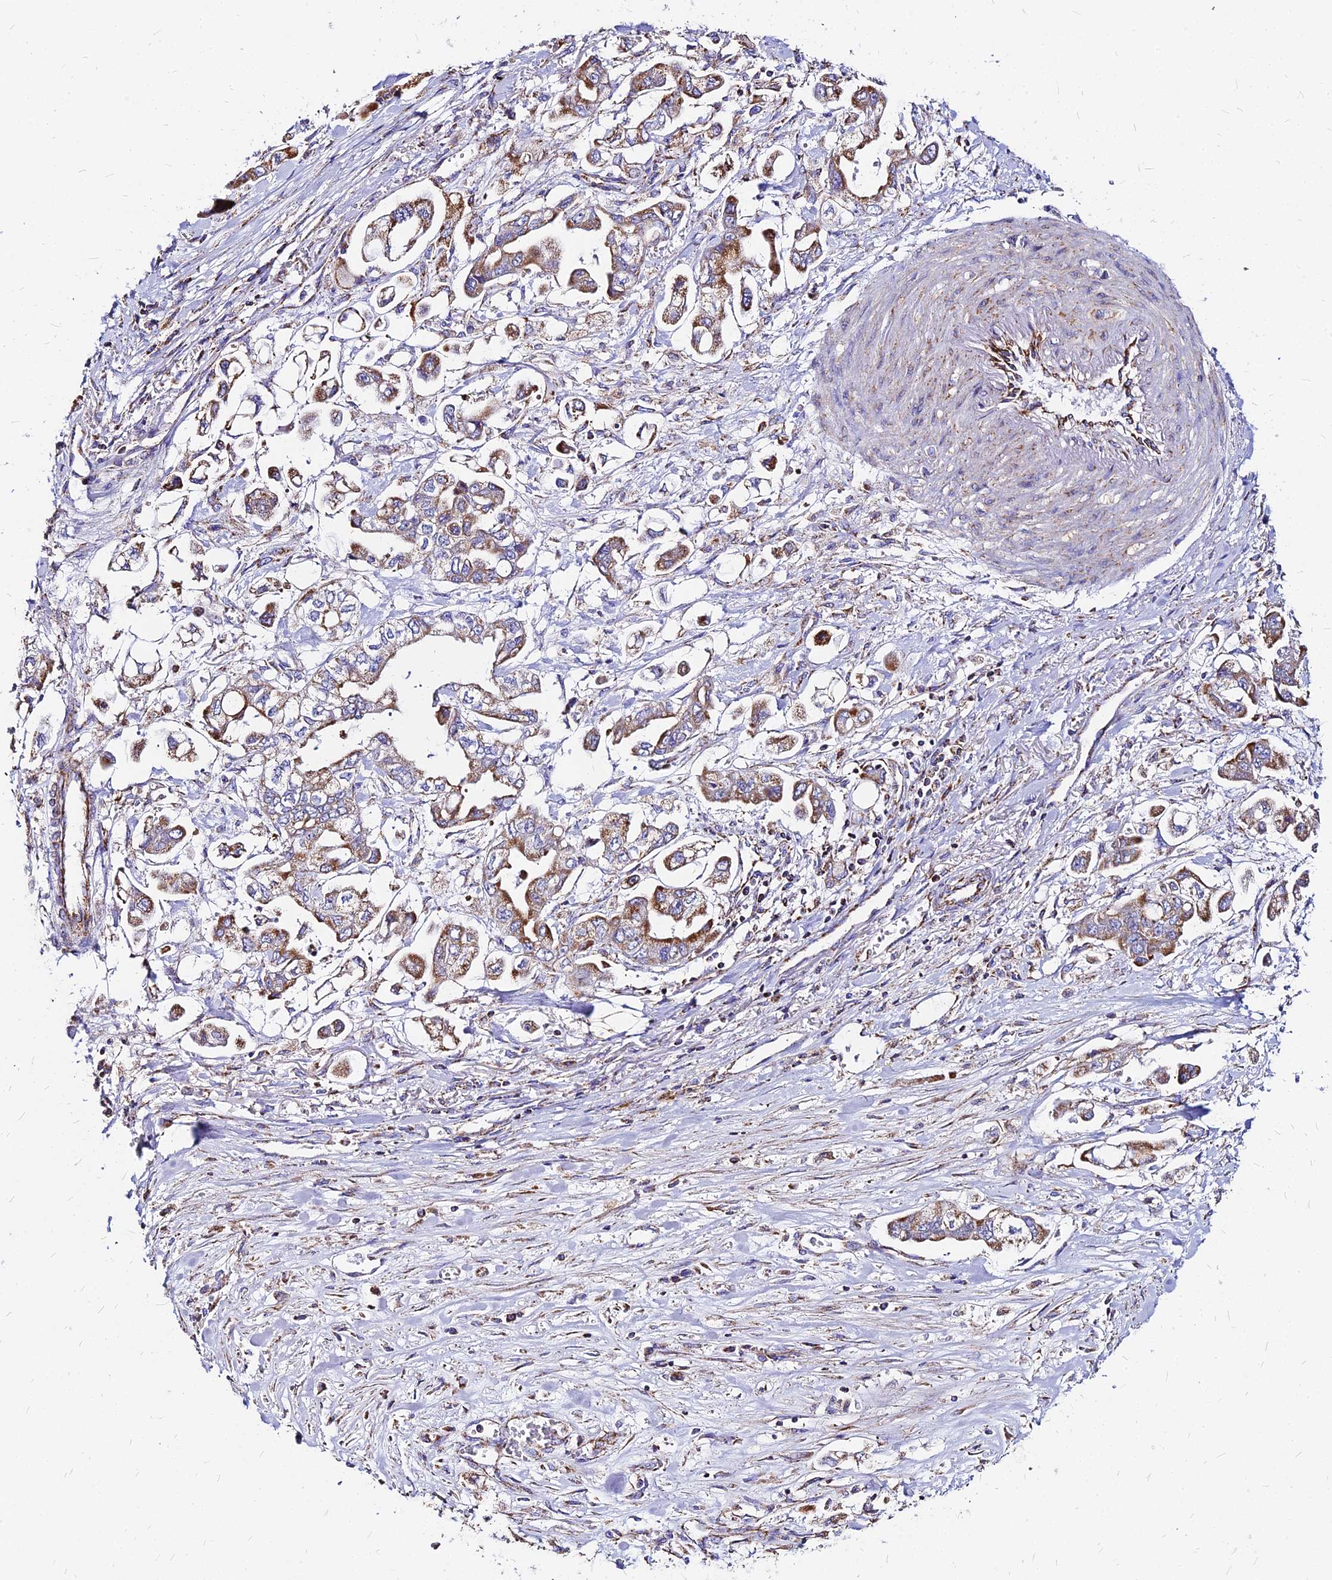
{"staining": {"intensity": "moderate", "quantity": ">75%", "location": "cytoplasmic/membranous"}, "tissue": "stomach cancer", "cell_type": "Tumor cells", "image_type": "cancer", "snomed": [{"axis": "morphology", "description": "Adenocarcinoma, NOS"}, {"axis": "topography", "description": "Stomach"}], "caption": "Stomach cancer tissue exhibits moderate cytoplasmic/membranous staining in approximately >75% of tumor cells", "gene": "DLD", "patient": {"sex": "male", "age": 62}}